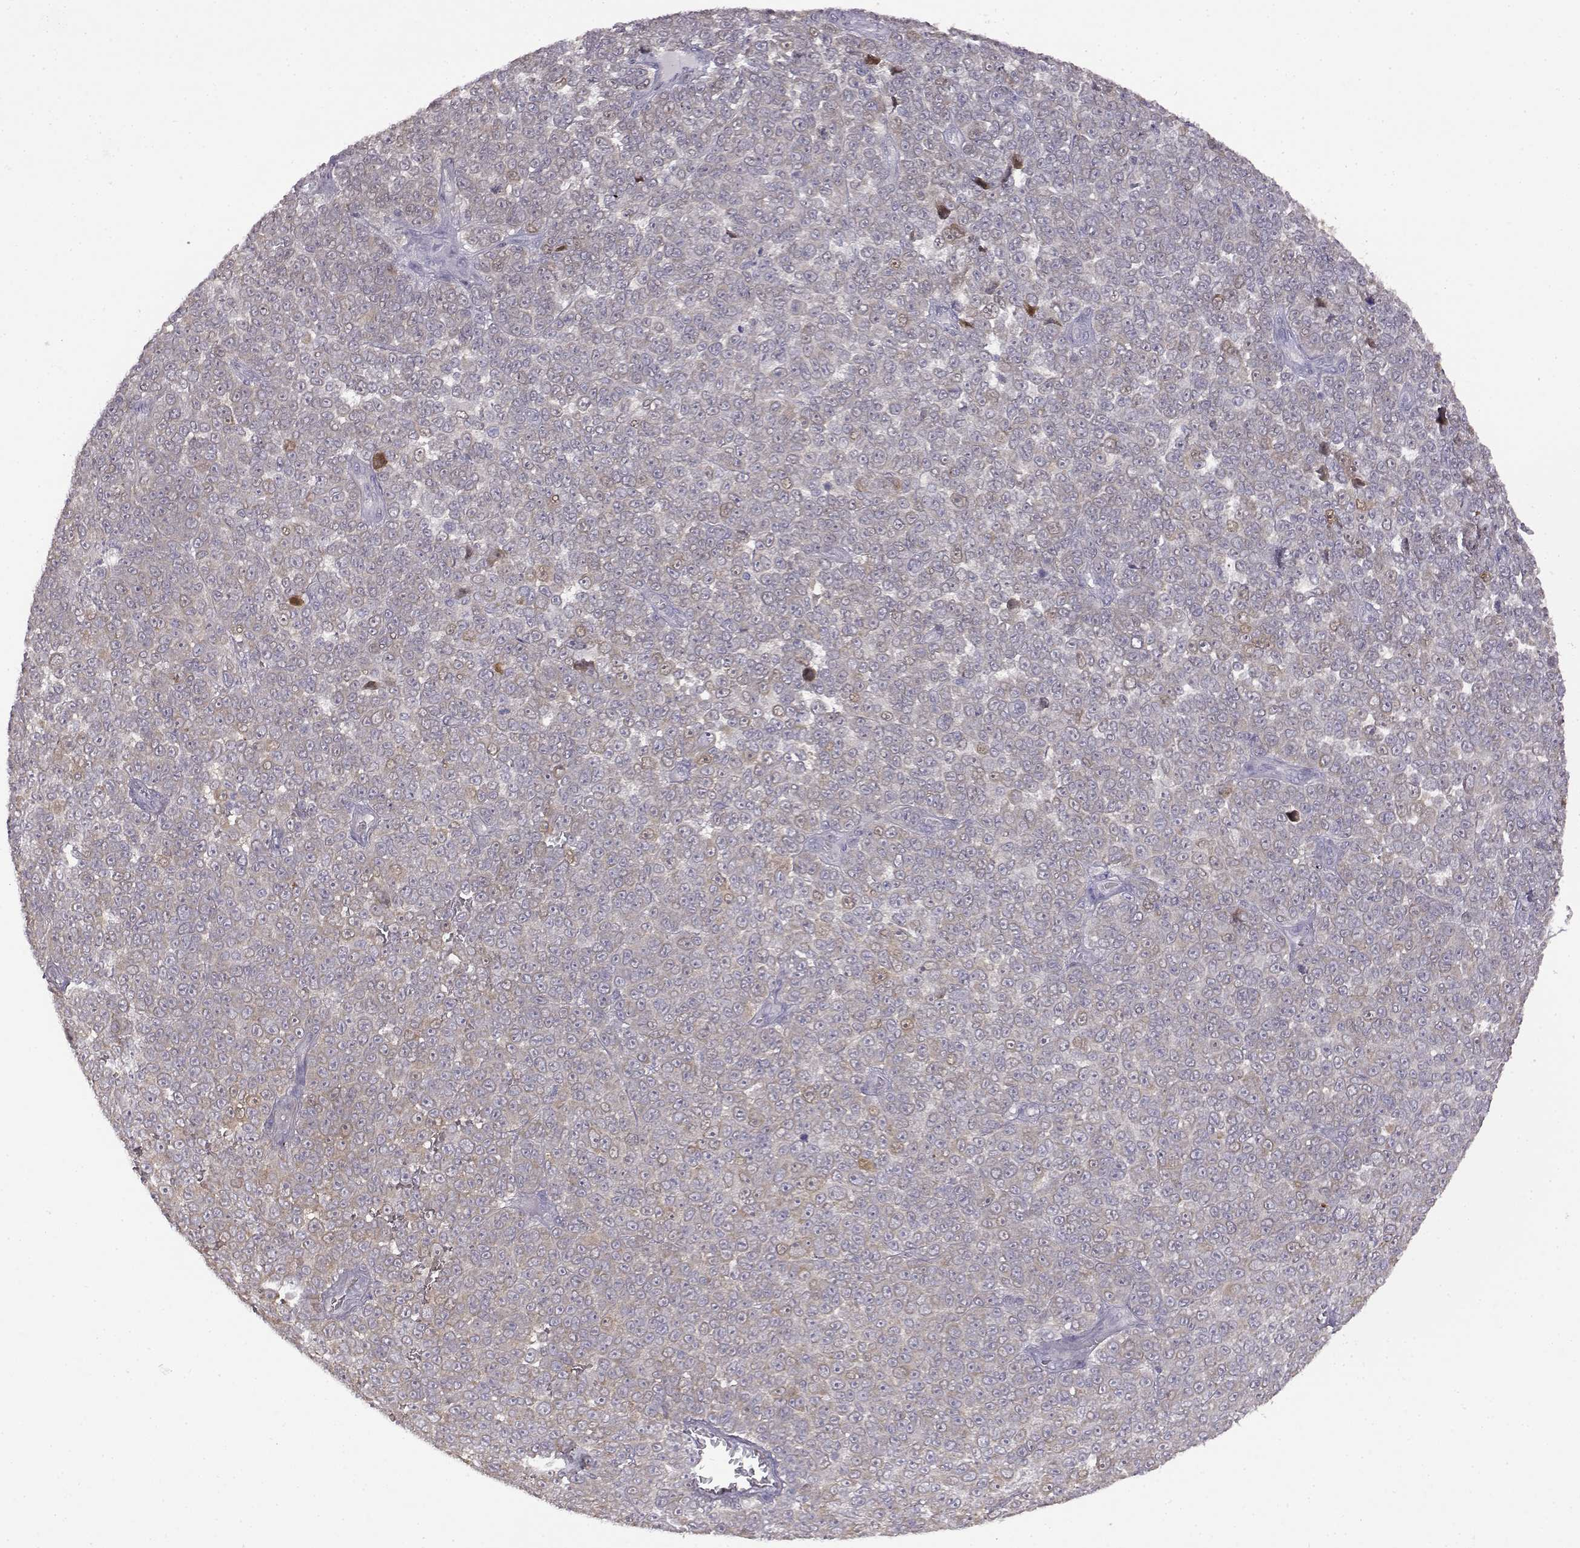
{"staining": {"intensity": "weak", "quantity": ">75%", "location": "cytoplasmic/membranous"}, "tissue": "melanoma", "cell_type": "Tumor cells", "image_type": "cancer", "snomed": [{"axis": "morphology", "description": "Malignant melanoma, NOS"}, {"axis": "topography", "description": "Skin"}], "caption": "Malignant melanoma tissue reveals weak cytoplasmic/membranous staining in about >75% of tumor cells", "gene": "VGF", "patient": {"sex": "female", "age": 95}}